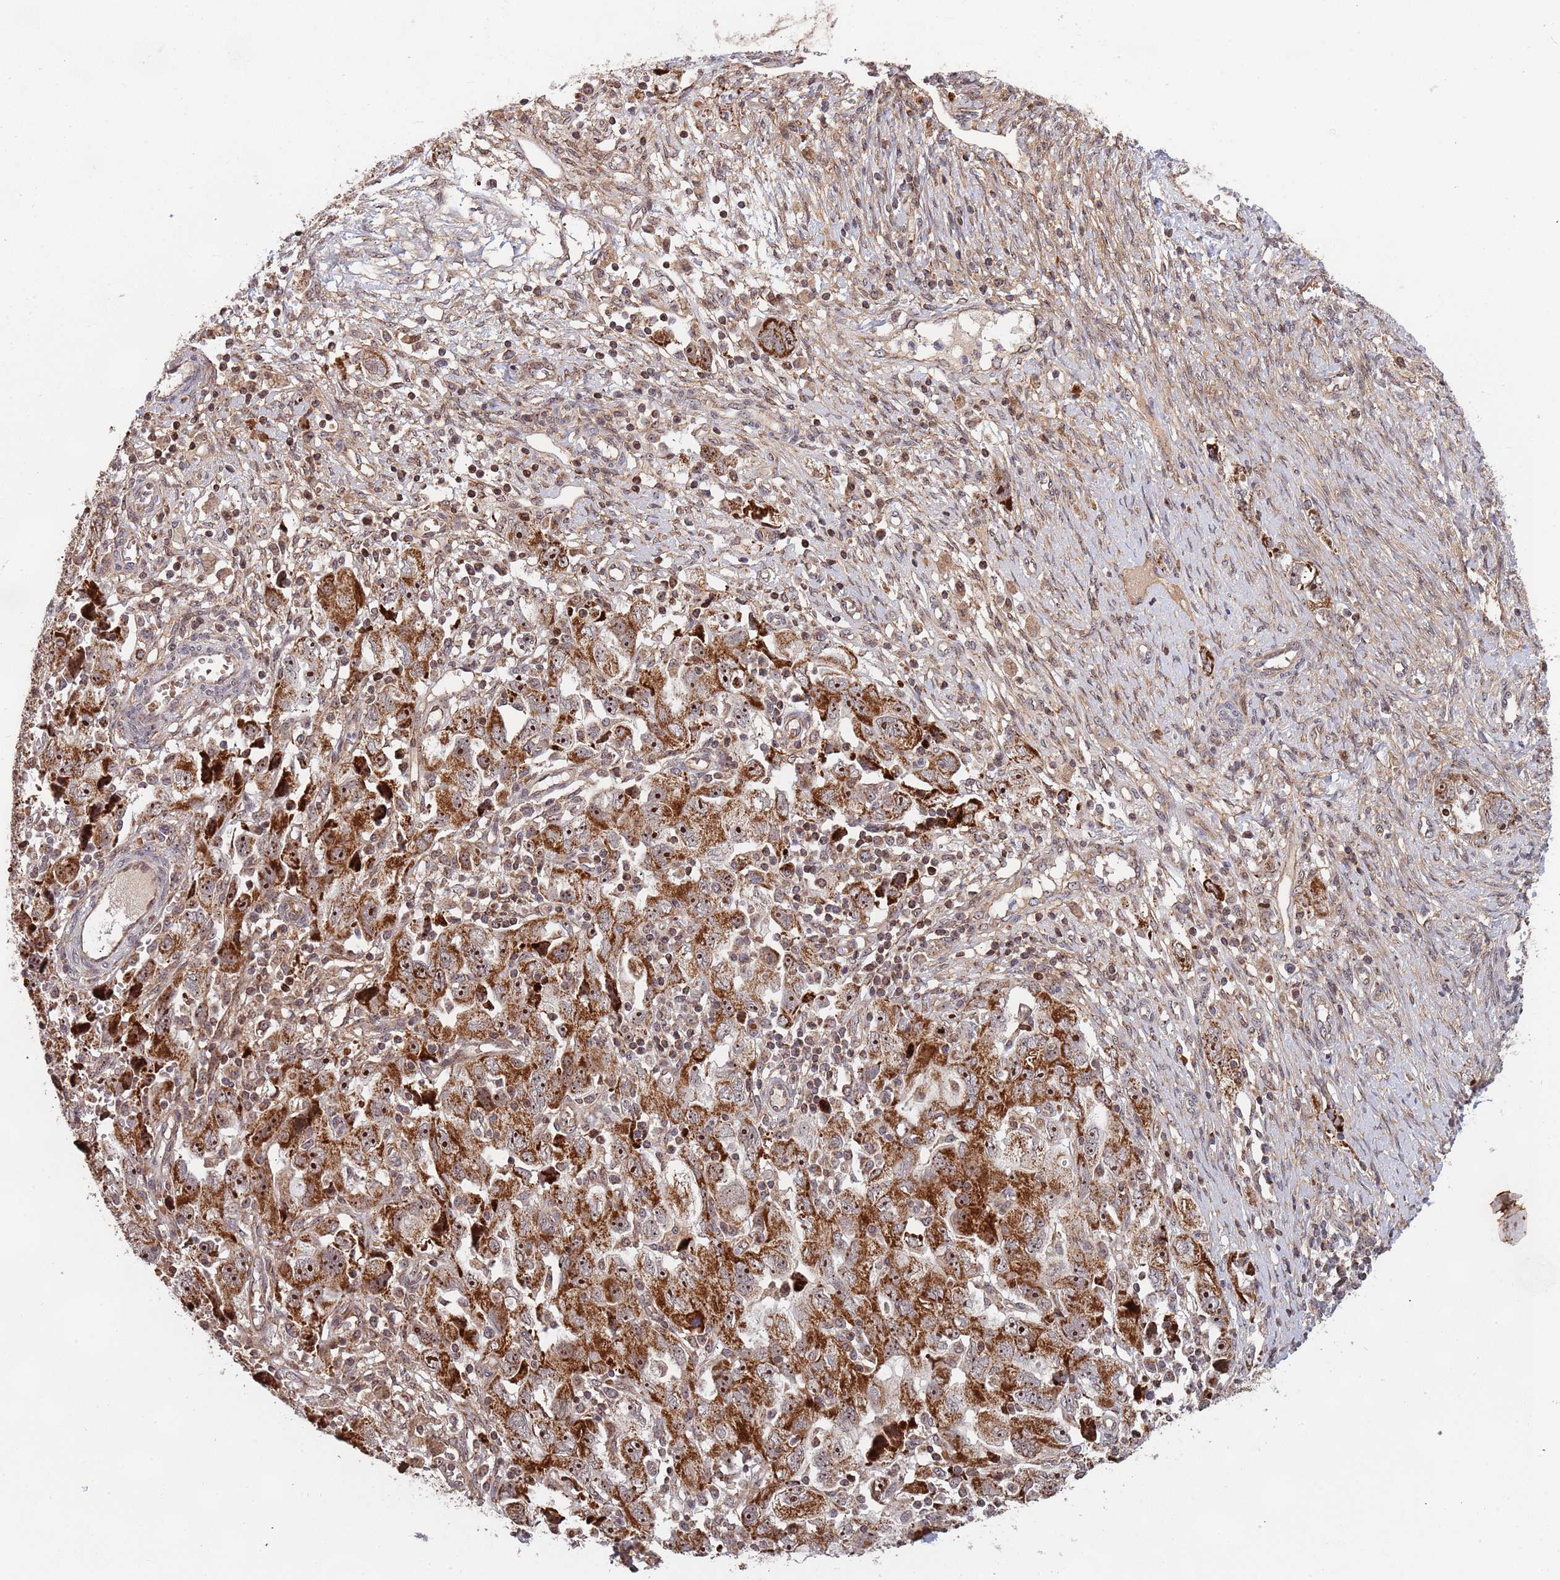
{"staining": {"intensity": "moderate", "quantity": ">75%", "location": "cytoplasmic/membranous,nuclear"}, "tissue": "ovarian cancer", "cell_type": "Tumor cells", "image_type": "cancer", "snomed": [{"axis": "morphology", "description": "Carcinoma, NOS"}, {"axis": "morphology", "description": "Cystadenocarcinoma, serous, NOS"}, {"axis": "topography", "description": "Ovary"}], "caption": "This is an image of immunohistochemistry staining of ovarian cancer (carcinoma), which shows moderate staining in the cytoplasmic/membranous and nuclear of tumor cells.", "gene": "DCHS1", "patient": {"sex": "female", "age": 69}}